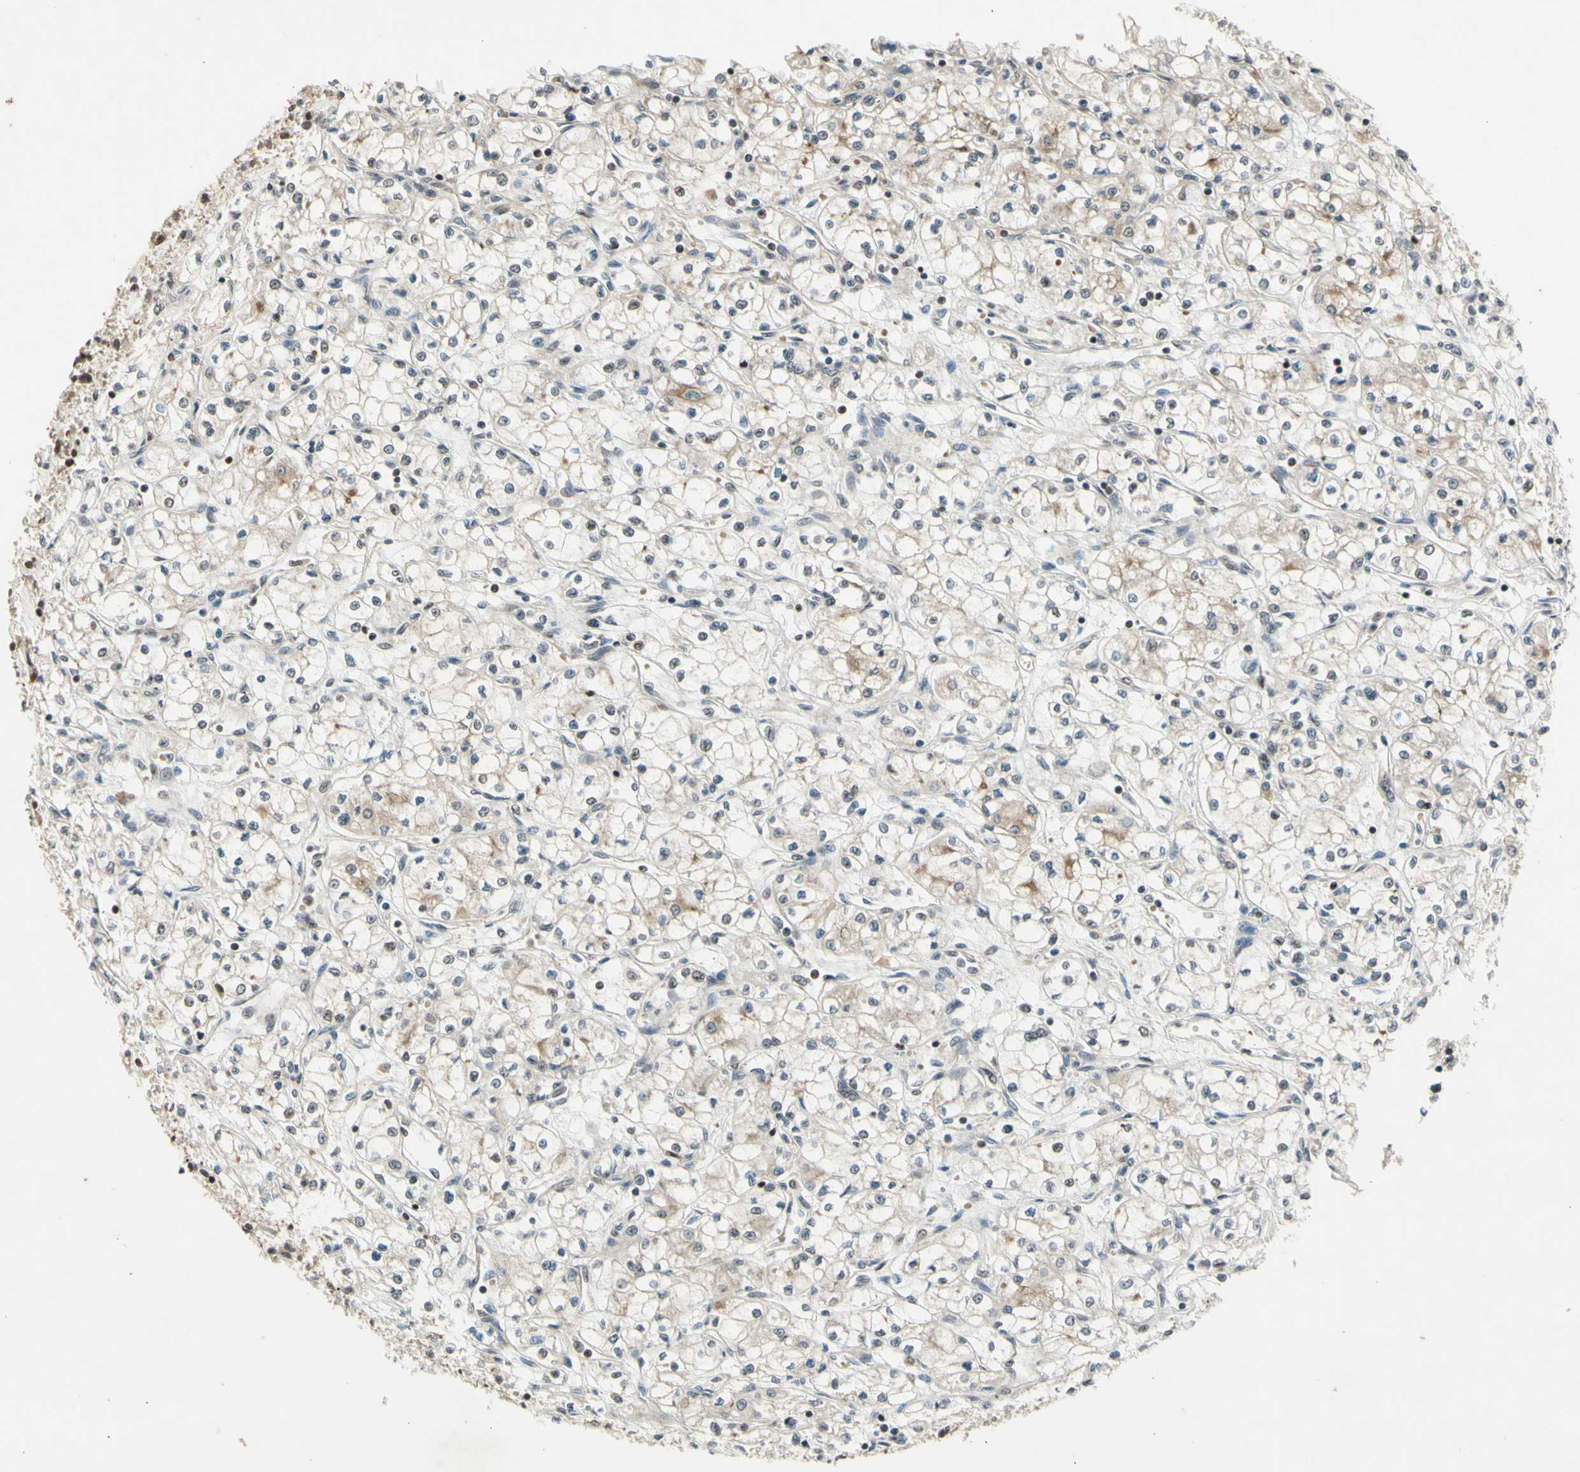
{"staining": {"intensity": "weak", "quantity": "<25%", "location": "cytoplasmic/membranous"}, "tissue": "renal cancer", "cell_type": "Tumor cells", "image_type": "cancer", "snomed": [{"axis": "morphology", "description": "Normal tissue, NOS"}, {"axis": "morphology", "description": "Adenocarcinoma, NOS"}, {"axis": "topography", "description": "Kidney"}], "caption": "This histopathology image is of renal cancer (adenocarcinoma) stained with IHC to label a protein in brown with the nuclei are counter-stained blue. There is no expression in tumor cells.", "gene": "EFNB2", "patient": {"sex": "male", "age": 59}}